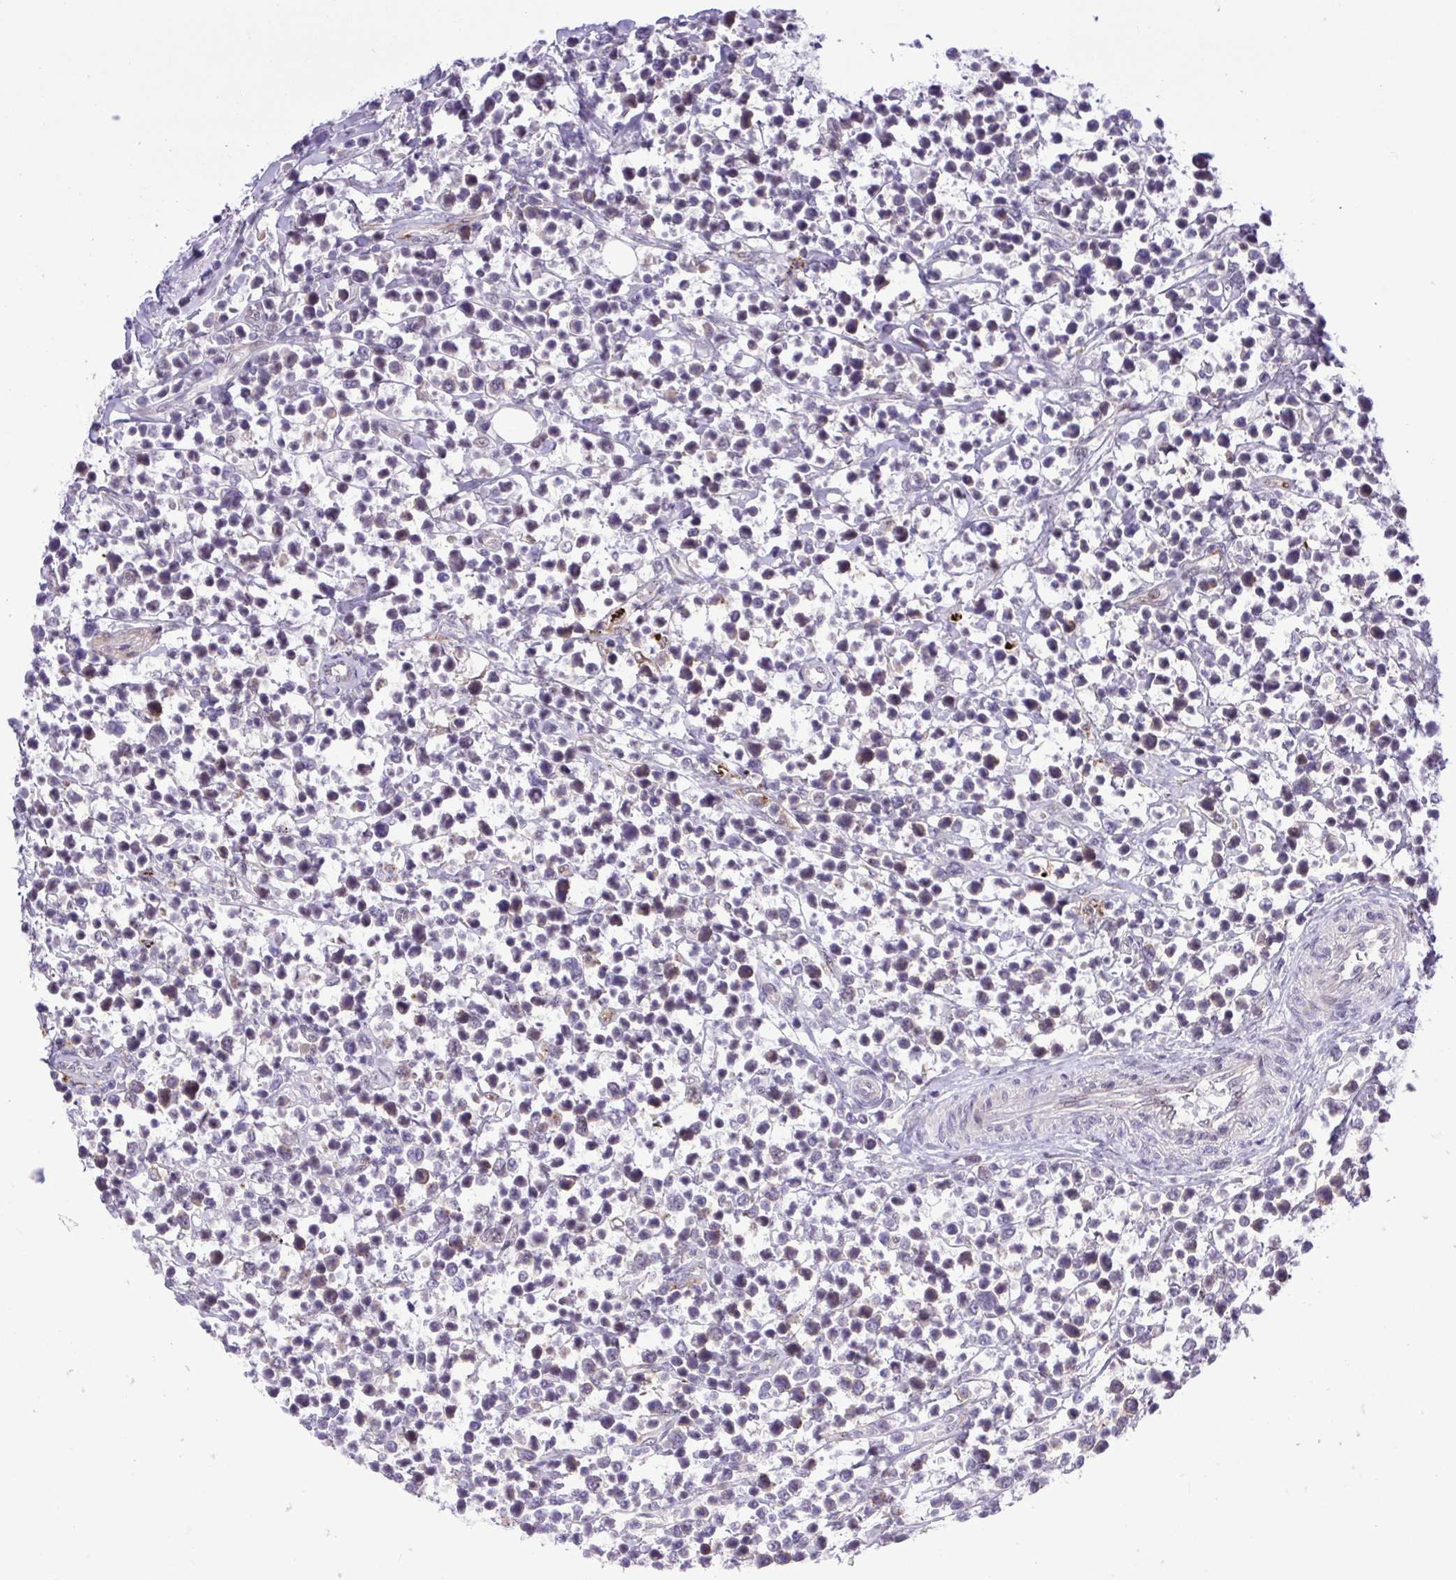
{"staining": {"intensity": "negative", "quantity": "none", "location": "none"}, "tissue": "lymphoma", "cell_type": "Tumor cells", "image_type": "cancer", "snomed": [{"axis": "morphology", "description": "Malignant lymphoma, non-Hodgkin's type, High grade"}, {"axis": "topography", "description": "Soft tissue"}], "caption": "The immunohistochemistry (IHC) photomicrograph has no significant positivity in tumor cells of high-grade malignant lymphoma, non-Hodgkin's type tissue.", "gene": "ERG", "patient": {"sex": "female", "age": 56}}